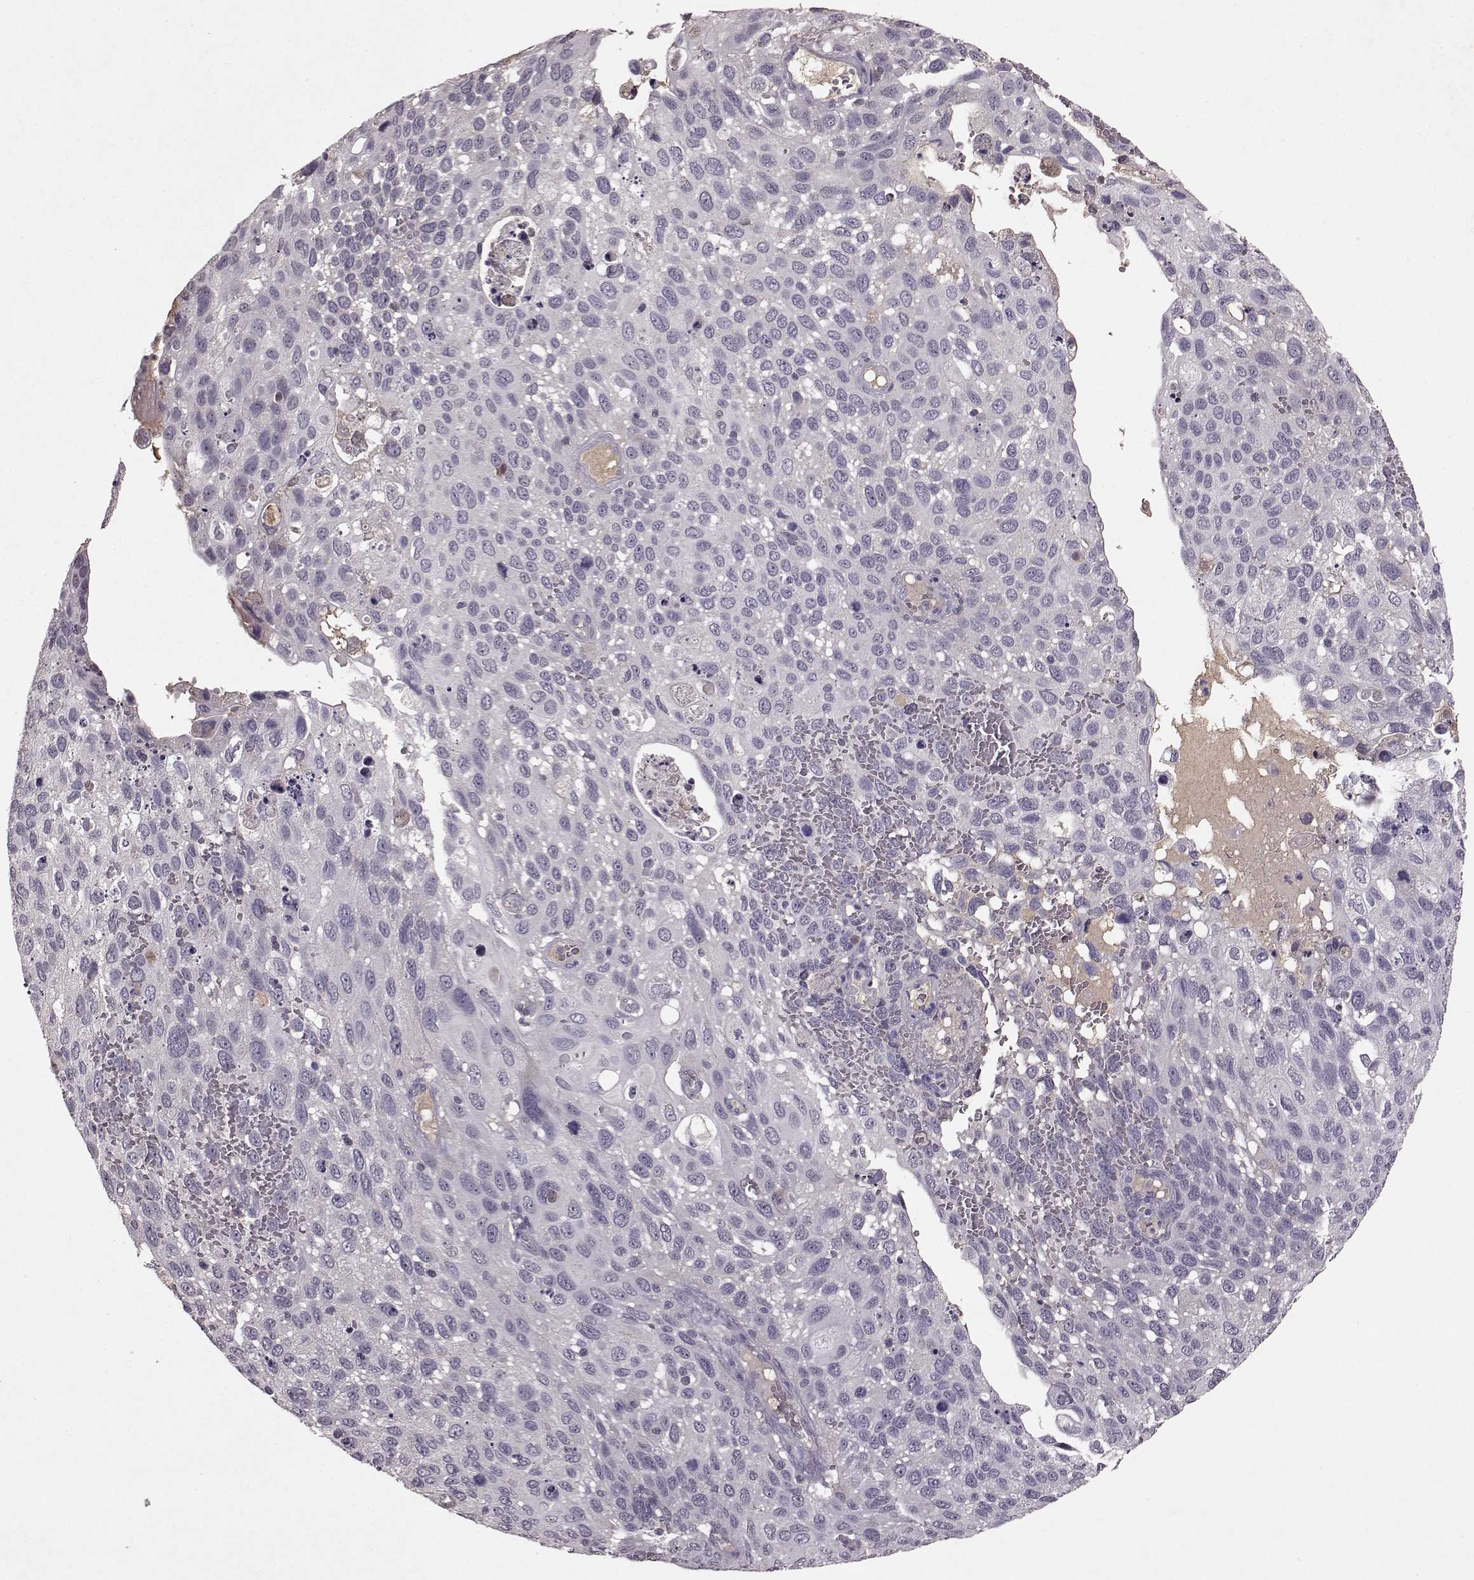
{"staining": {"intensity": "negative", "quantity": "none", "location": "none"}, "tissue": "cervical cancer", "cell_type": "Tumor cells", "image_type": "cancer", "snomed": [{"axis": "morphology", "description": "Squamous cell carcinoma, NOS"}, {"axis": "topography", "description": "Cervix"}], "caption": "The histopathology image reveals no staining of tumor cells in cervical cancer (squamous cell carcinoma).", "gene": "FRRS1L", "patient": {"sex": "female", "age": 70}}